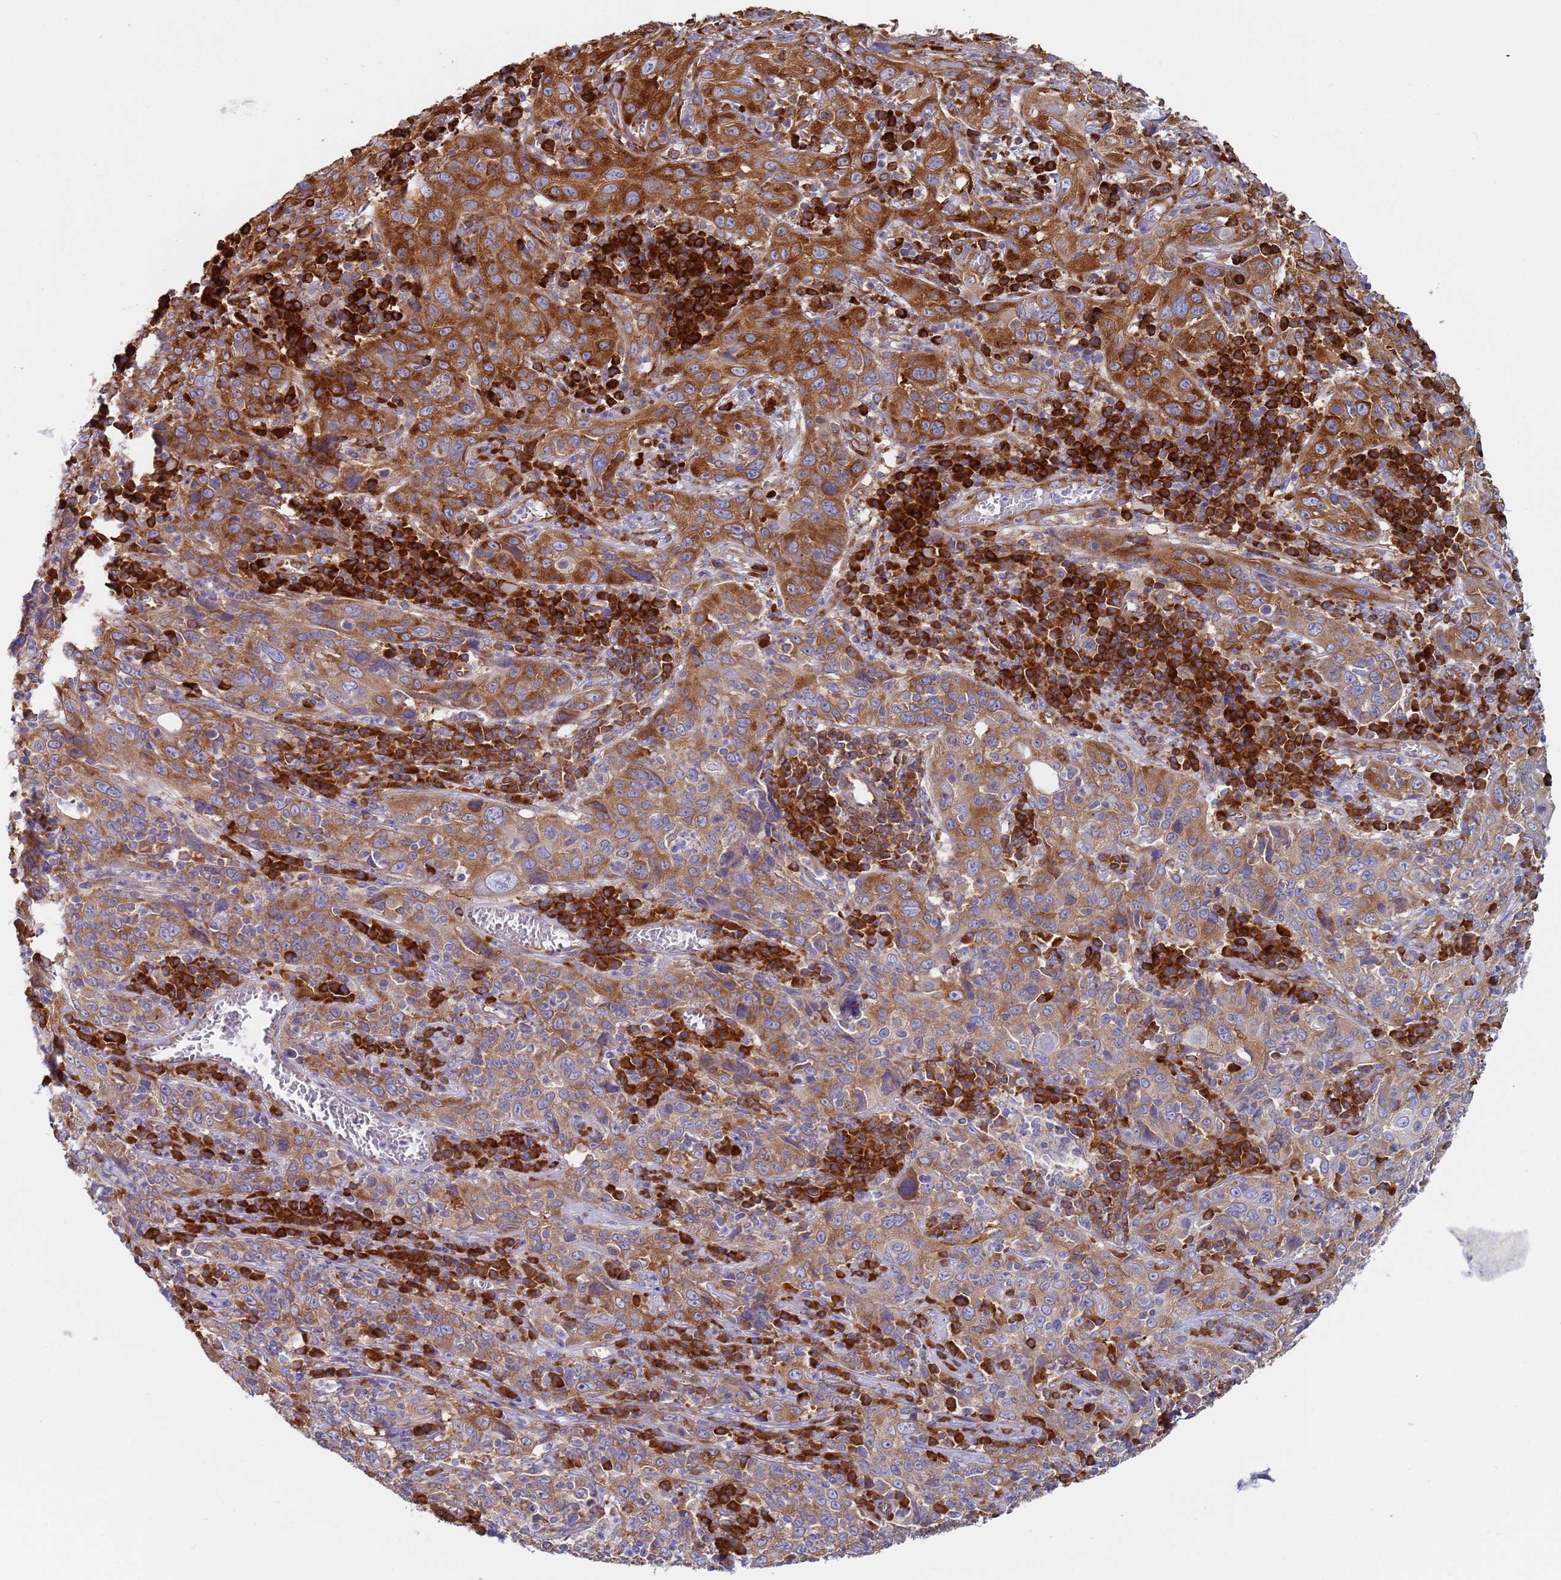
{"staining": {"intensity": "moderate", "quantity": ">75%", "location": "cytoplasmic/membranous"}, "tissue": "cervical cancer", "cell_type": "Tumor cells", "image_type": "cancer", "snomed": [{"axis": "morphology", "description": "Squamous cell carcinoma, NOS"}, {"axis": "topography", "description": "Cervix"}], "caption": "This is an image of immunohistochemistry staining of cervical cancer, which shows moderate positivity in the cytoplasmic/membranous of tumor cells.", "gene": "ZNF844", "patient": {"sex": "female", "age": 46}}